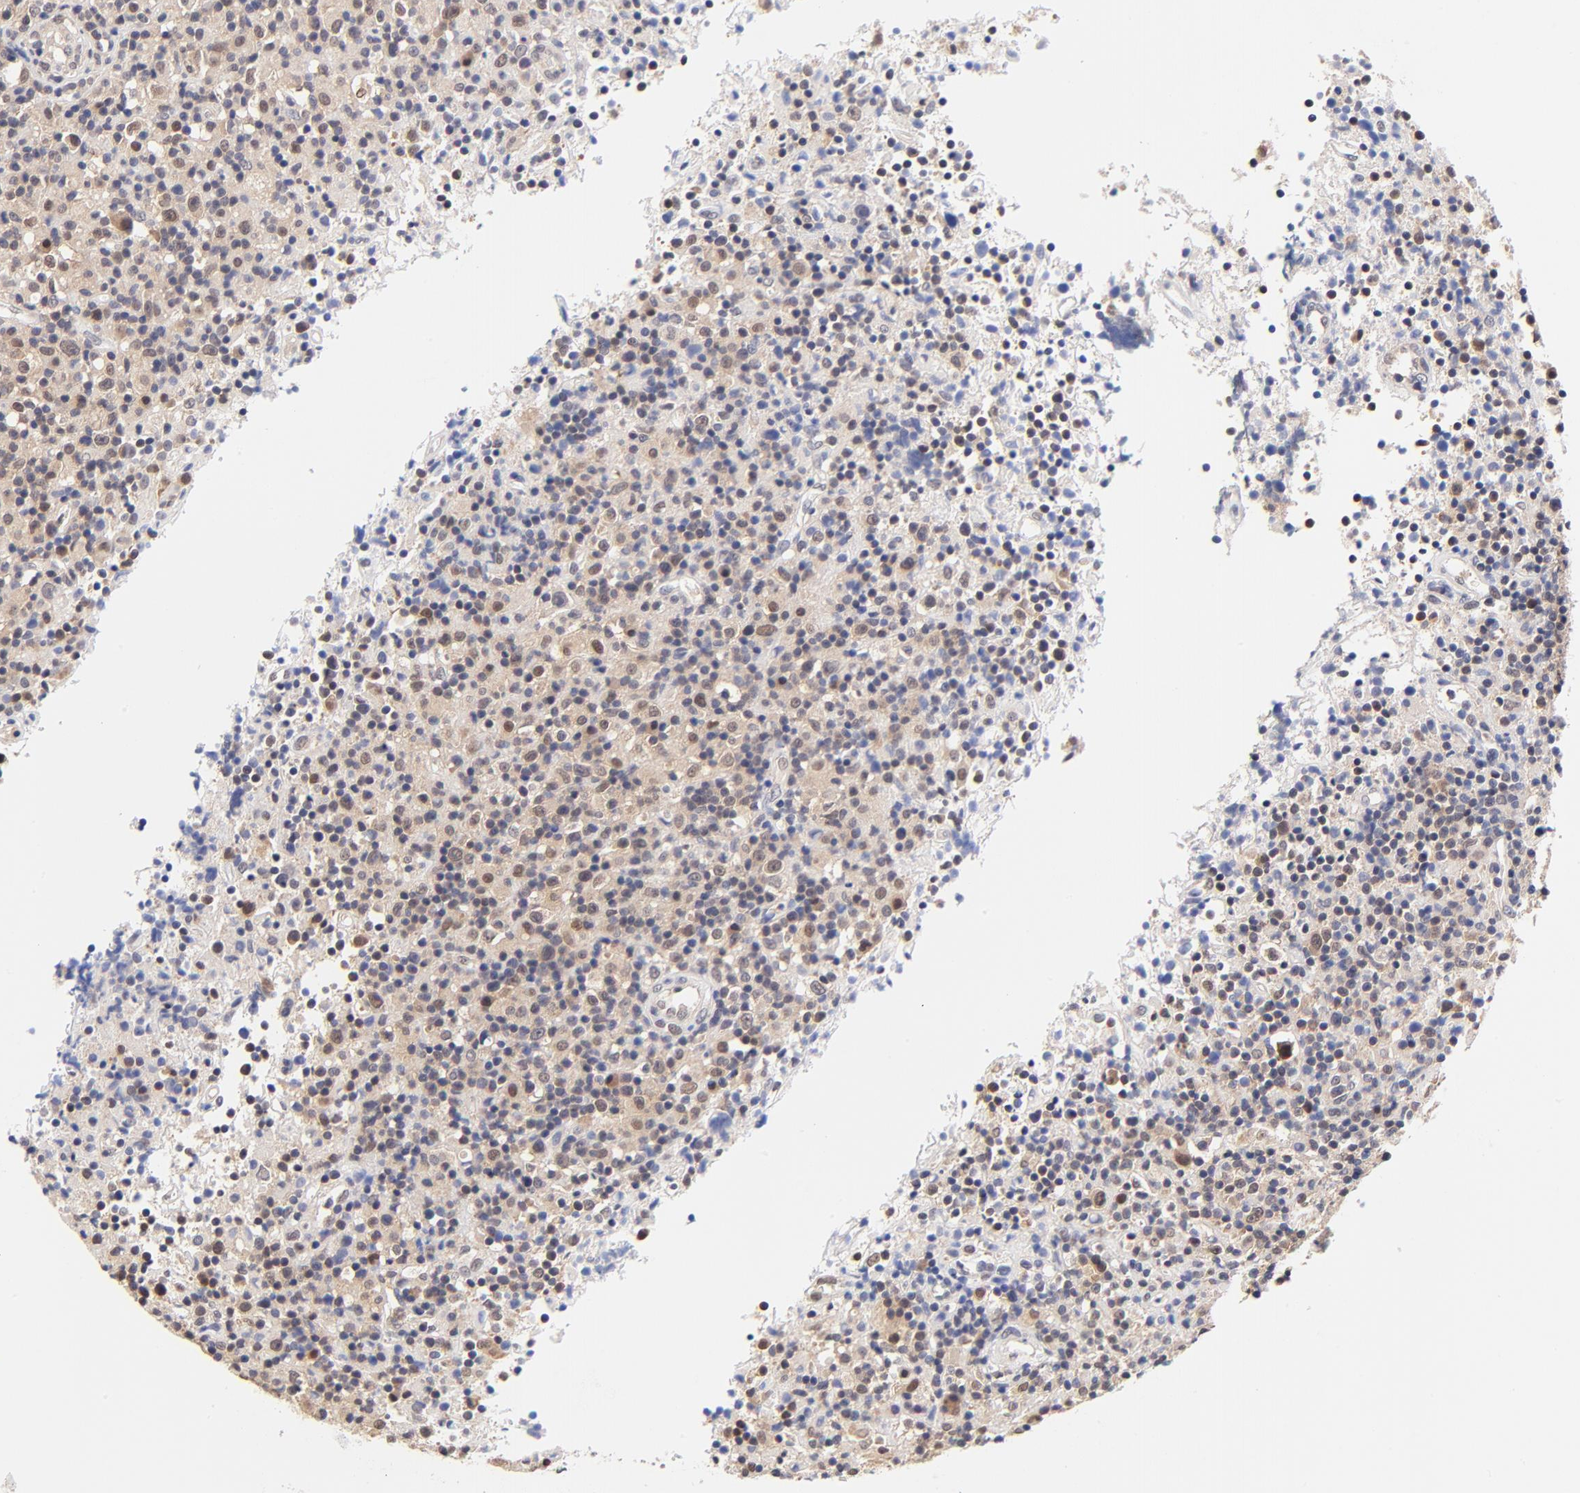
{"staining": {"intensity": "weak", "quantity": "25%-75%", "location": "nuclear"}, "tissue": "lymphoma", "cell_type": "Tumor cells", "image_type": "cancer", "snomed": [{"axis": "morphology", "description": "Hodgkin's disease, NOS"}, {"axis": "topography", "description": "Lymph node"}], "caption": "Hodgkin's disease tissue reveals weak nuclear positivity in approximately 25%-75% of tumor cells, visualized by immunohistochemistry.", "gene": "TXNL1", "patient": {"sex": "male", "age": 46}}